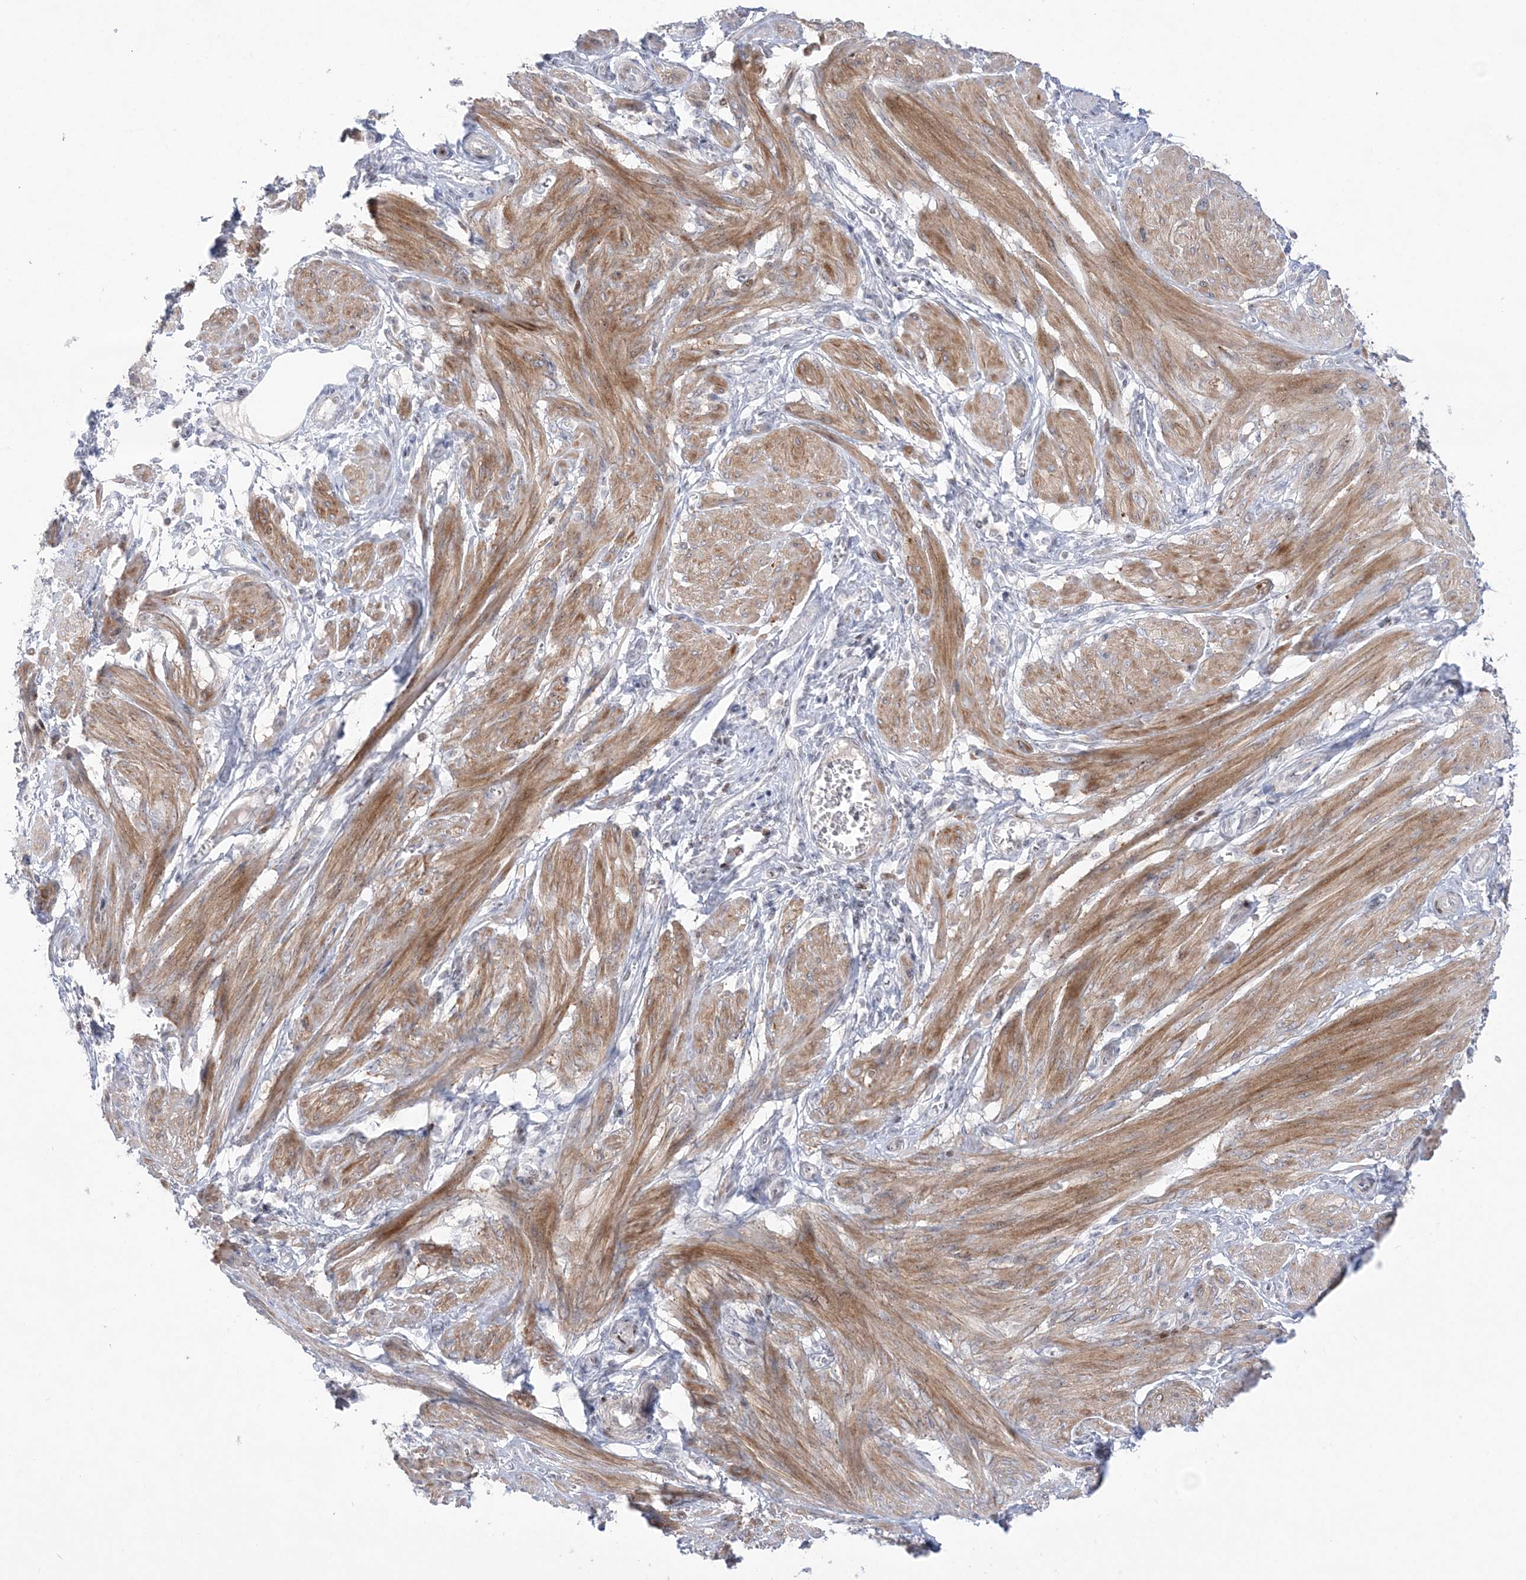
{"staining": {"intensity": "moderate", "quantity": ">75%", "location": "cytoplasmic/membranous,nuclear"}, "tissue": "smooth muscle", "cell_type": "Smooth muscle cells", "image_type": "normal", "snomed": [{"axis": "morphology", "description": "Normal tissue, NOS"}, {"axis": "topography", "description": "Smooth muscle"}], "caption": "Immunohistochemical staining of unremarkable smooth muscle reveals medium levels of moderate cytoplasmic/membranous,nuclear staining in about >75% of smooth muscle cells. (Stains: DAB in brown, nuclei in blue, Microscopy: brightfield microscopy at high magnification).", "gene": "SH3BP4", "patient": {"sex": "female", "age": 39}}